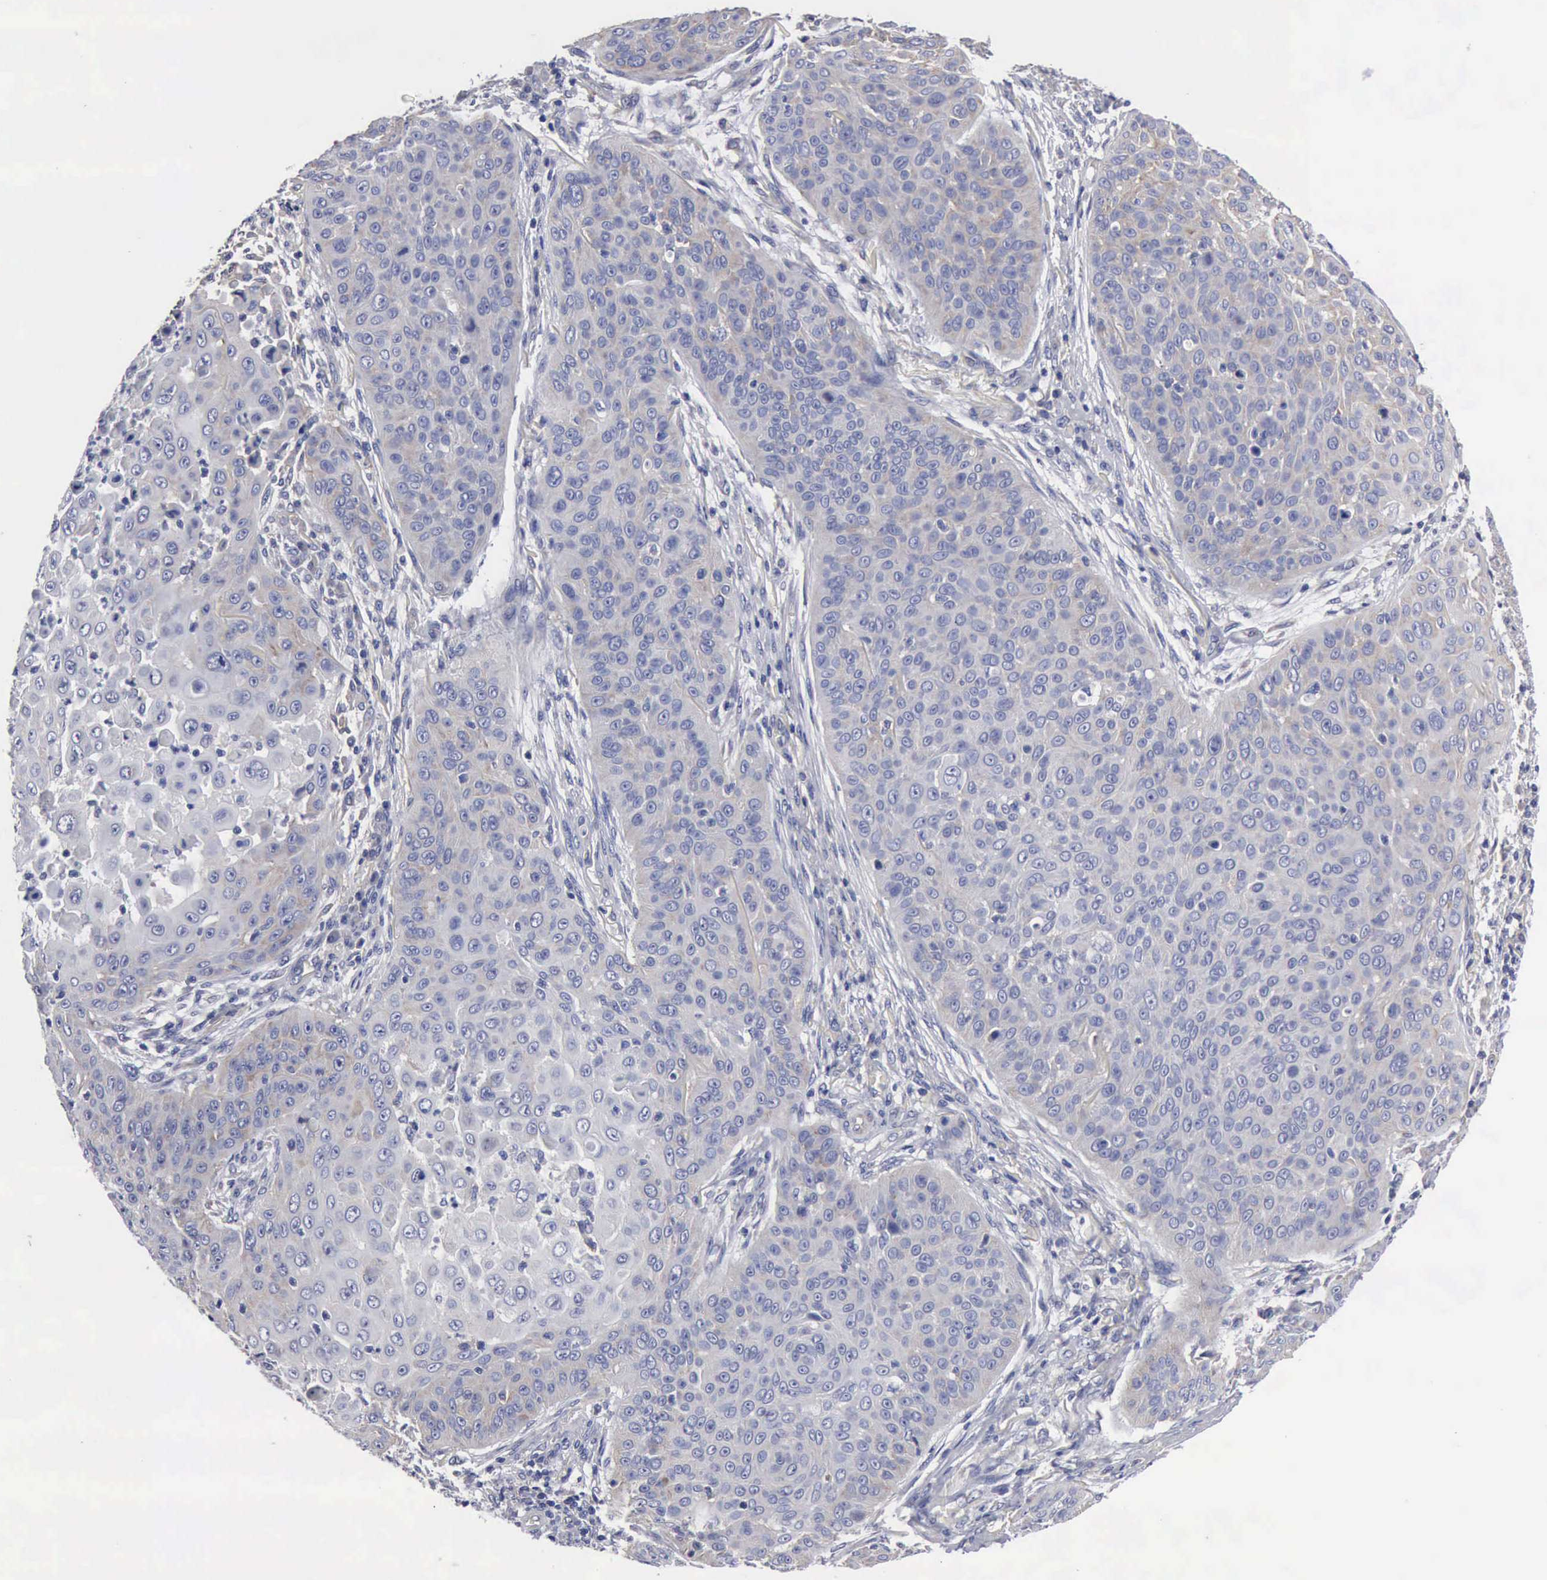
{"staining": {"intensity": "negative", "quantity": "none", "location": "none"}, "tissue": "skin cancer", "cell_type": "Tumor cells", "image_type": "cancer", "snomed": [{"axis": "morphology", "description": "Squamous cell carcinoma, NOS"}, {"axis": "topography", "description": "Skin"}], "caption": "There is no significant positivity in tumor cells of skin cancer (squamous cell carcinoma). (DAB (3,3'-diaminobenzidine) IHC, high magnification).", "gene": "TXLNG", "patient": {"sex": "male", "age": 82}}